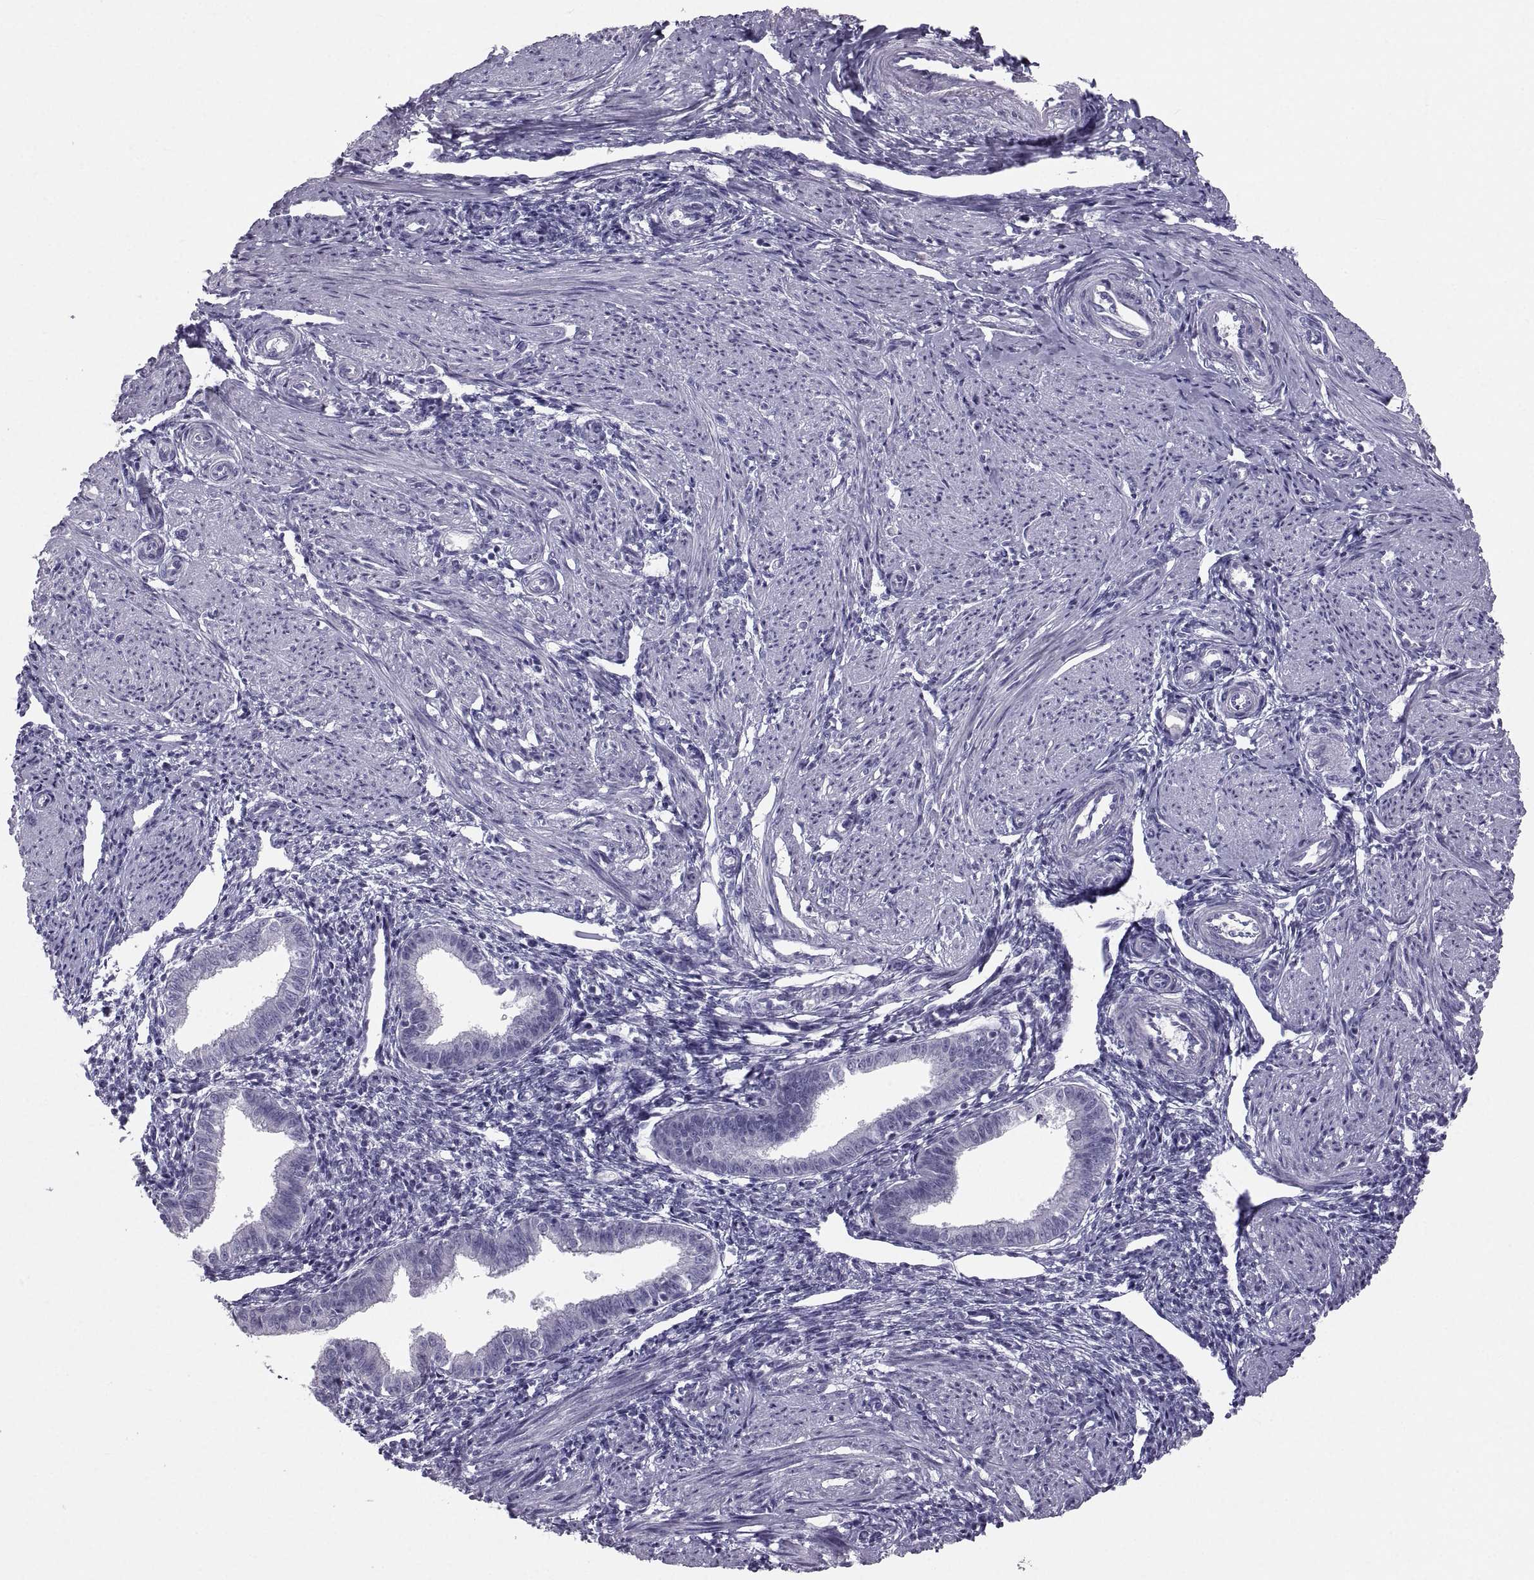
{"staining": {"intensity": "negative", "quantity": "none", "location": "none"}, "tissue": "endometrium", "cell_type": "Cells in endometrial stroma", "image_type": "normal", "snomed": [{"axis": "morphology", "description": "Normal tissue, NOS"}, {"axis": "topography", "description": "Endometrium"}], "caption": "Protein analysis of unremarkable endometrium demonstrates no significant expression in cells in endometrial stroma. (DAB immunohistochemistry (IHC) with hematoxylin counter stain).", "gene": "PCSK1N", "patient": {"sex": "female", "age": 37}}